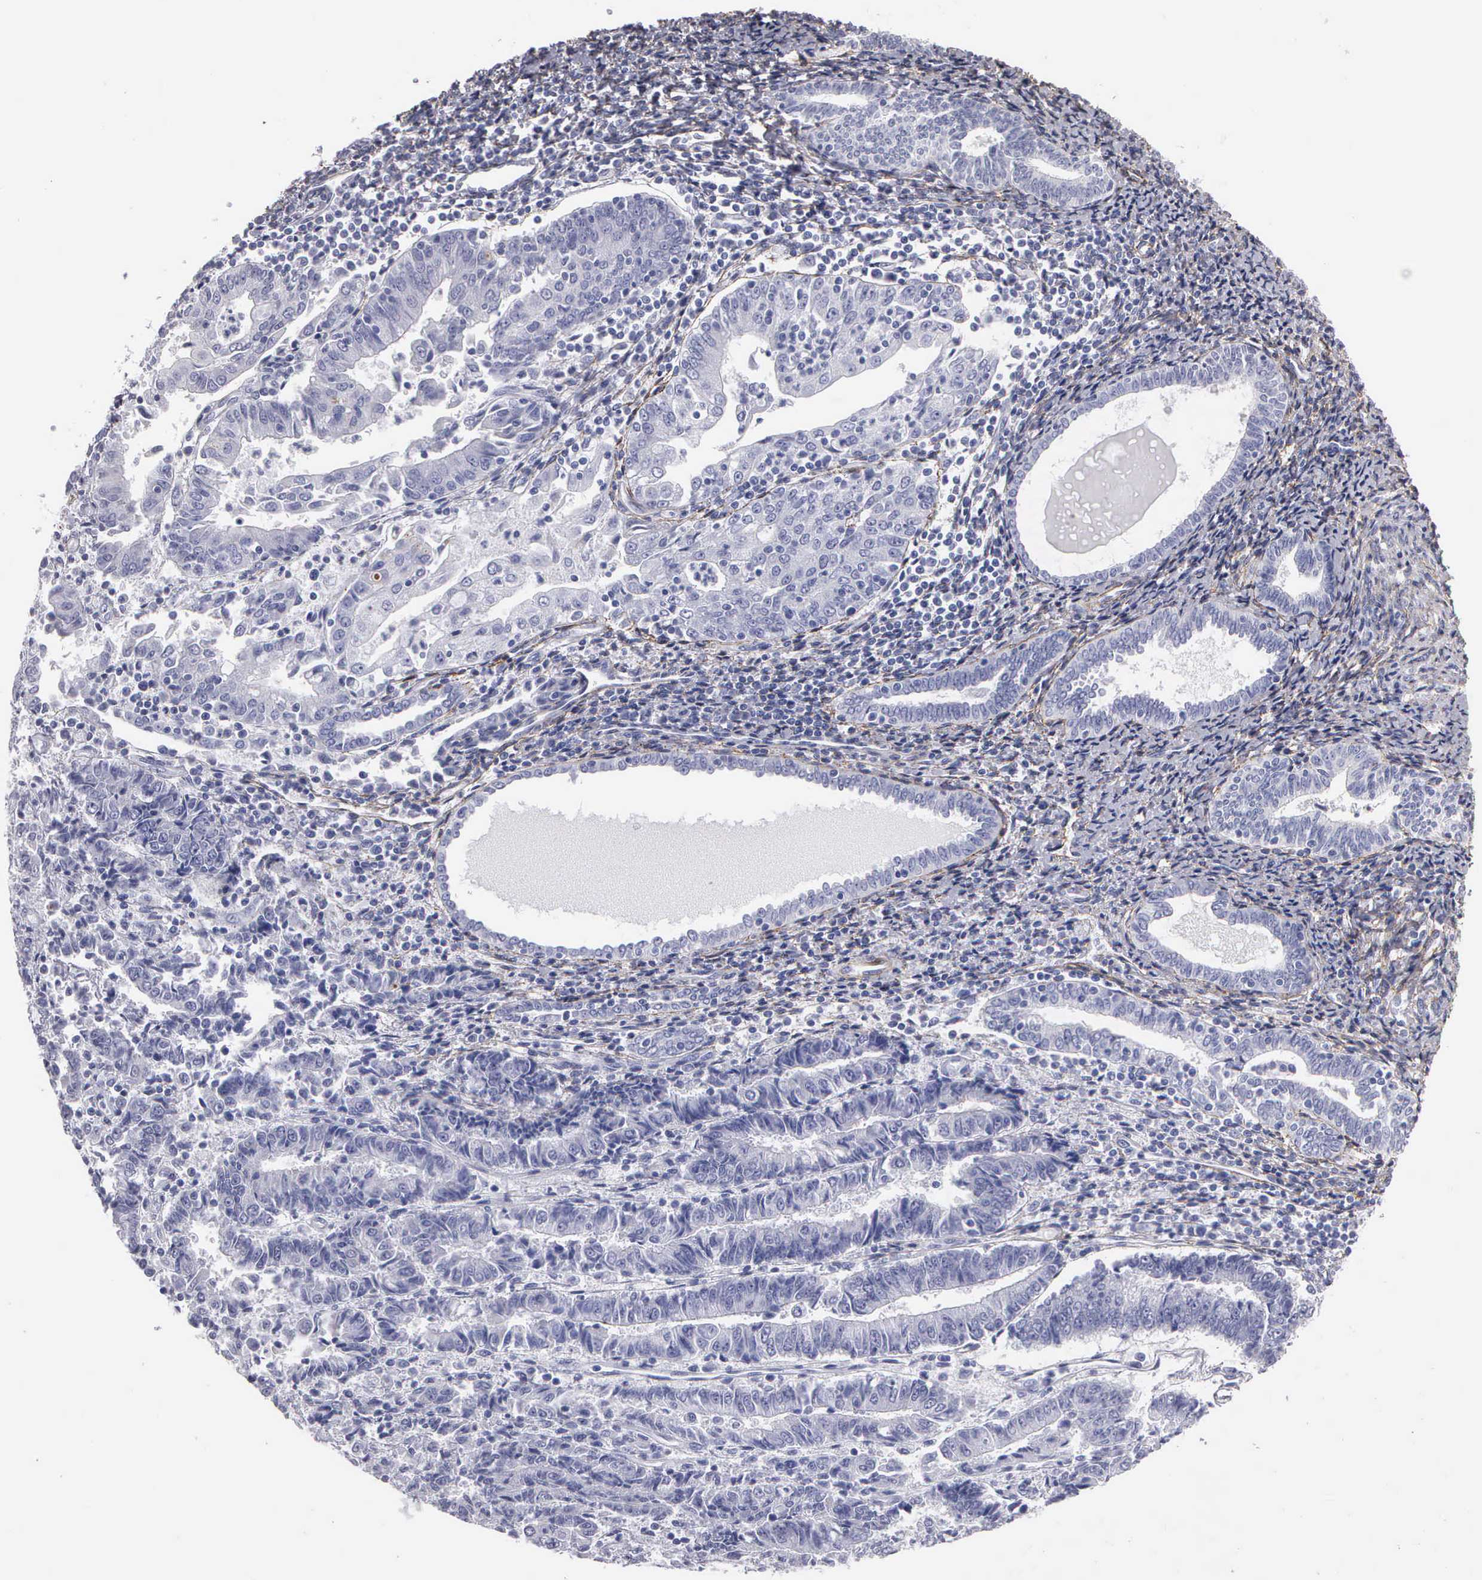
{"staining": {"intensity": "negative", "quantity": "none", "location": "none"}, "tissue": "endometrial cancer", "cell_type": "Tumor cells", "image_type": "cancer", "snomed": [{"axis": "morphology", "description": "Adenocarcinoma, NOS"}, {"axis": "topography", "description": "Endometrium"}], "caption": "Immunohistochemistry (IHC) photomicrograph of endometrial adenocarcinoma stained for a protein (brown), which demonstrates no staining in tumor cells.", "gene": "FBLN5", "patient": {"sex": "female", "age": 75}}